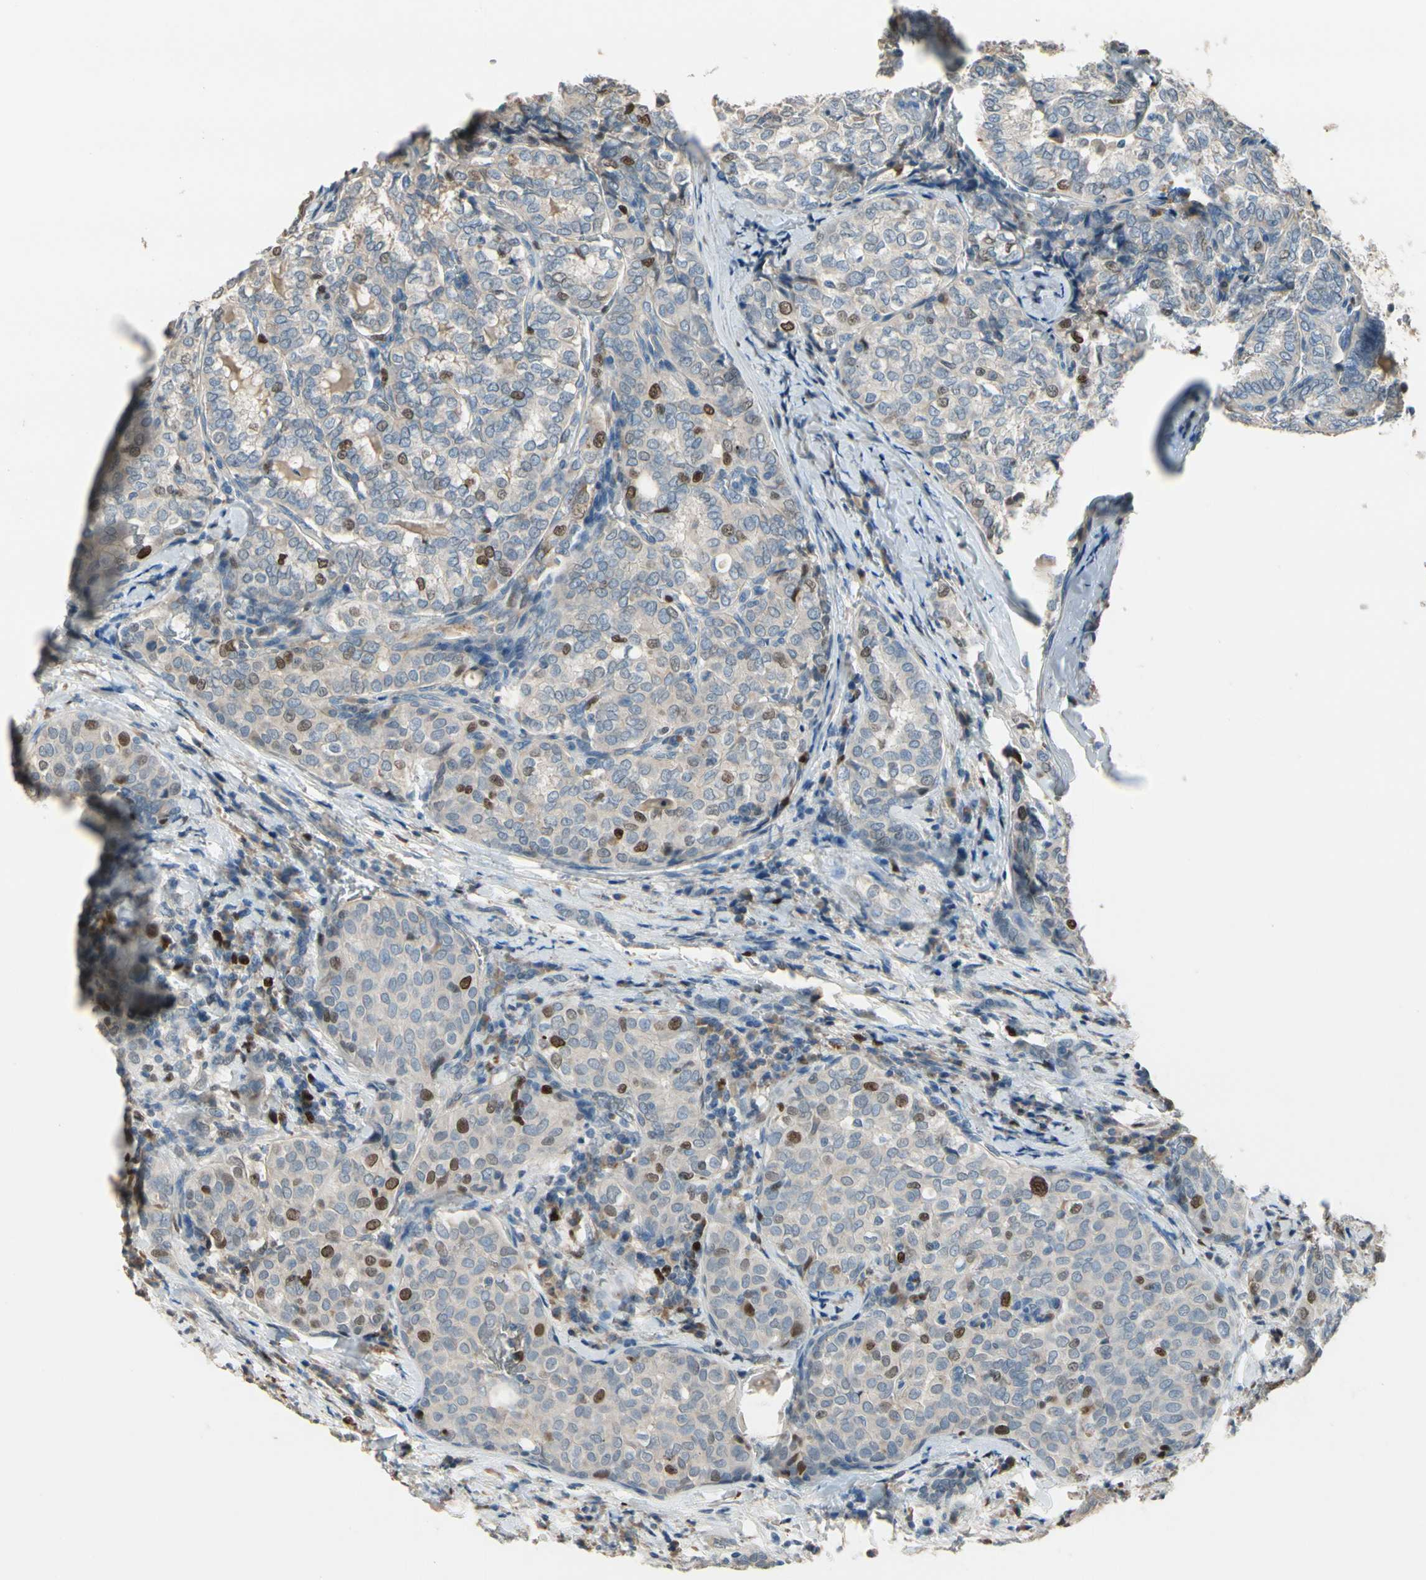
{"staining": {"intensity": "strong", "quantity": "<25%", "location": "nuclear"}, "tissue": "thyroid cancer", "cell_type": "Tumor cells", "image_type": "cancer", "snomed": [{"axis": "morphology", "description": "Normal tissue, NOS"}, {"axis": "morphology", "description": "Papillary adenocarcinoma, NOS"}, {"axis": "topography", "description": "Thyroid gland"}], "caption": "High-magnification brightfield microscopy of thyroid papillary adenocarcinoma stained with DAB (brown) and counterstained with hematoxylin (blue). tumor cells exhibit strong nuclear expression is seen in about<25% of cells.", "gene": "ZKSCAN4", "patient": {"sex": "female", "age": 30}}